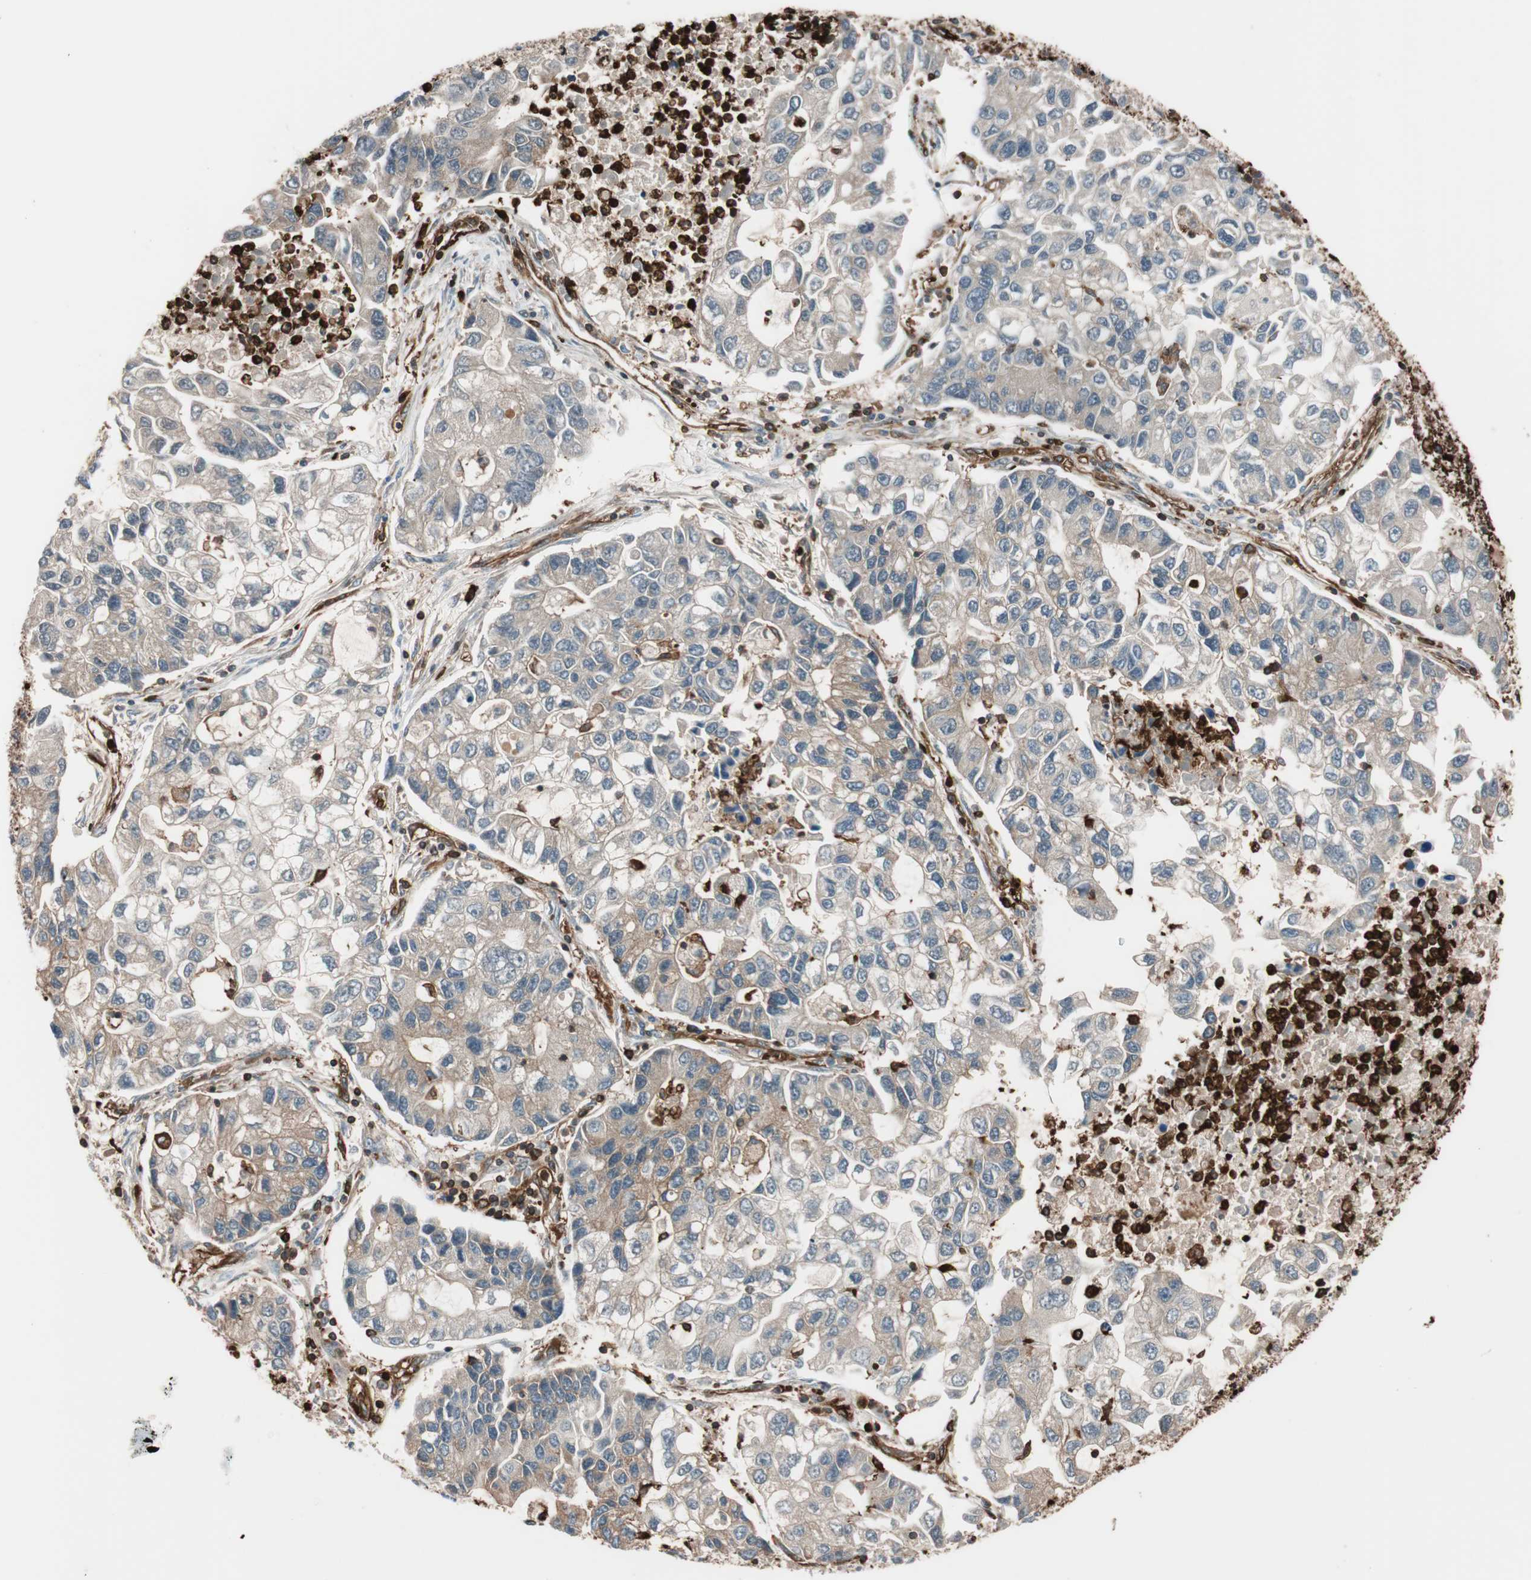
{"staining": {"intensity": "weak", "quantity": ">75%", "location": "cytoplasmic/membranous"}, "tissue": "lung cancer", "cell_type": "Tumor cells", "image_type": "cancer", "snomed": [{"axis": "morphology", "description": "Adenocarcinoma, NOS"}, {"axis": "topography", "description": "Lung"}], "caption": "Adenocarcinoma (lung) was stained to show a protein in brown. There is low levels of weak cytoplasmic/membranous expression in approximately >75% of tumor cells.", "gene": "VASP", "patient": {"sex": "female", "age": 51}}